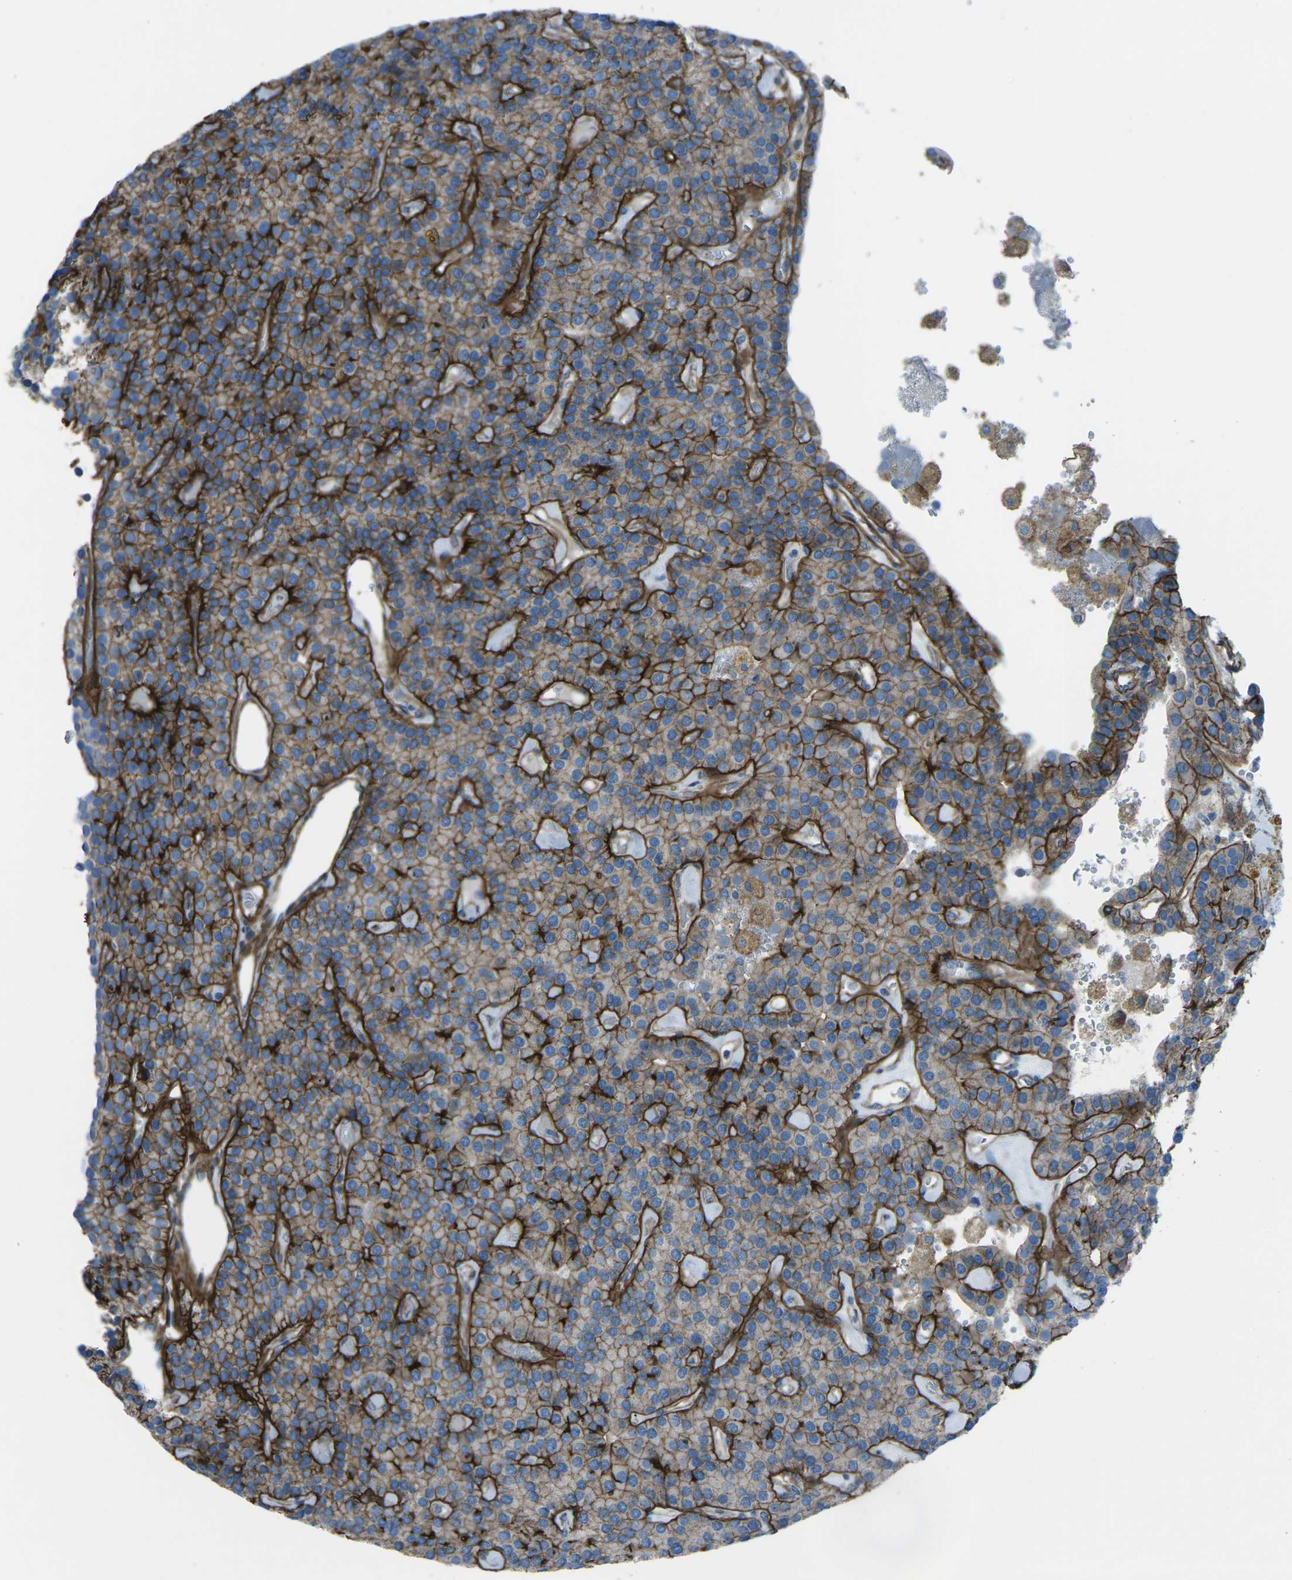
{"staining": {"intensity": "weak", "quantity": ">75%", "location": "cytoplasmic/membranous"}, "tissue": "parathyroid gland", "cell_type": "Glandular cells", "image_type": "normal", "snomed": [{"axis": "morphology", "description": "Normal tissue, NOS"}, {"axis": "morphology", "description": "Adenoma, NOS"}, {"axis": "topography", "description": "Parathyroid gland"}], "caption": "Immunohistochemistry (IHC) (DAB (3,3'-diaminobenzidine)) staining of unremarkable parathyroid gland demonstrates weak cytoplasmic/membranous protein positivity in approximately >75% of glandular cells.", "gene": "UTRN", "patient": {"sex": "female", "age": 86}}